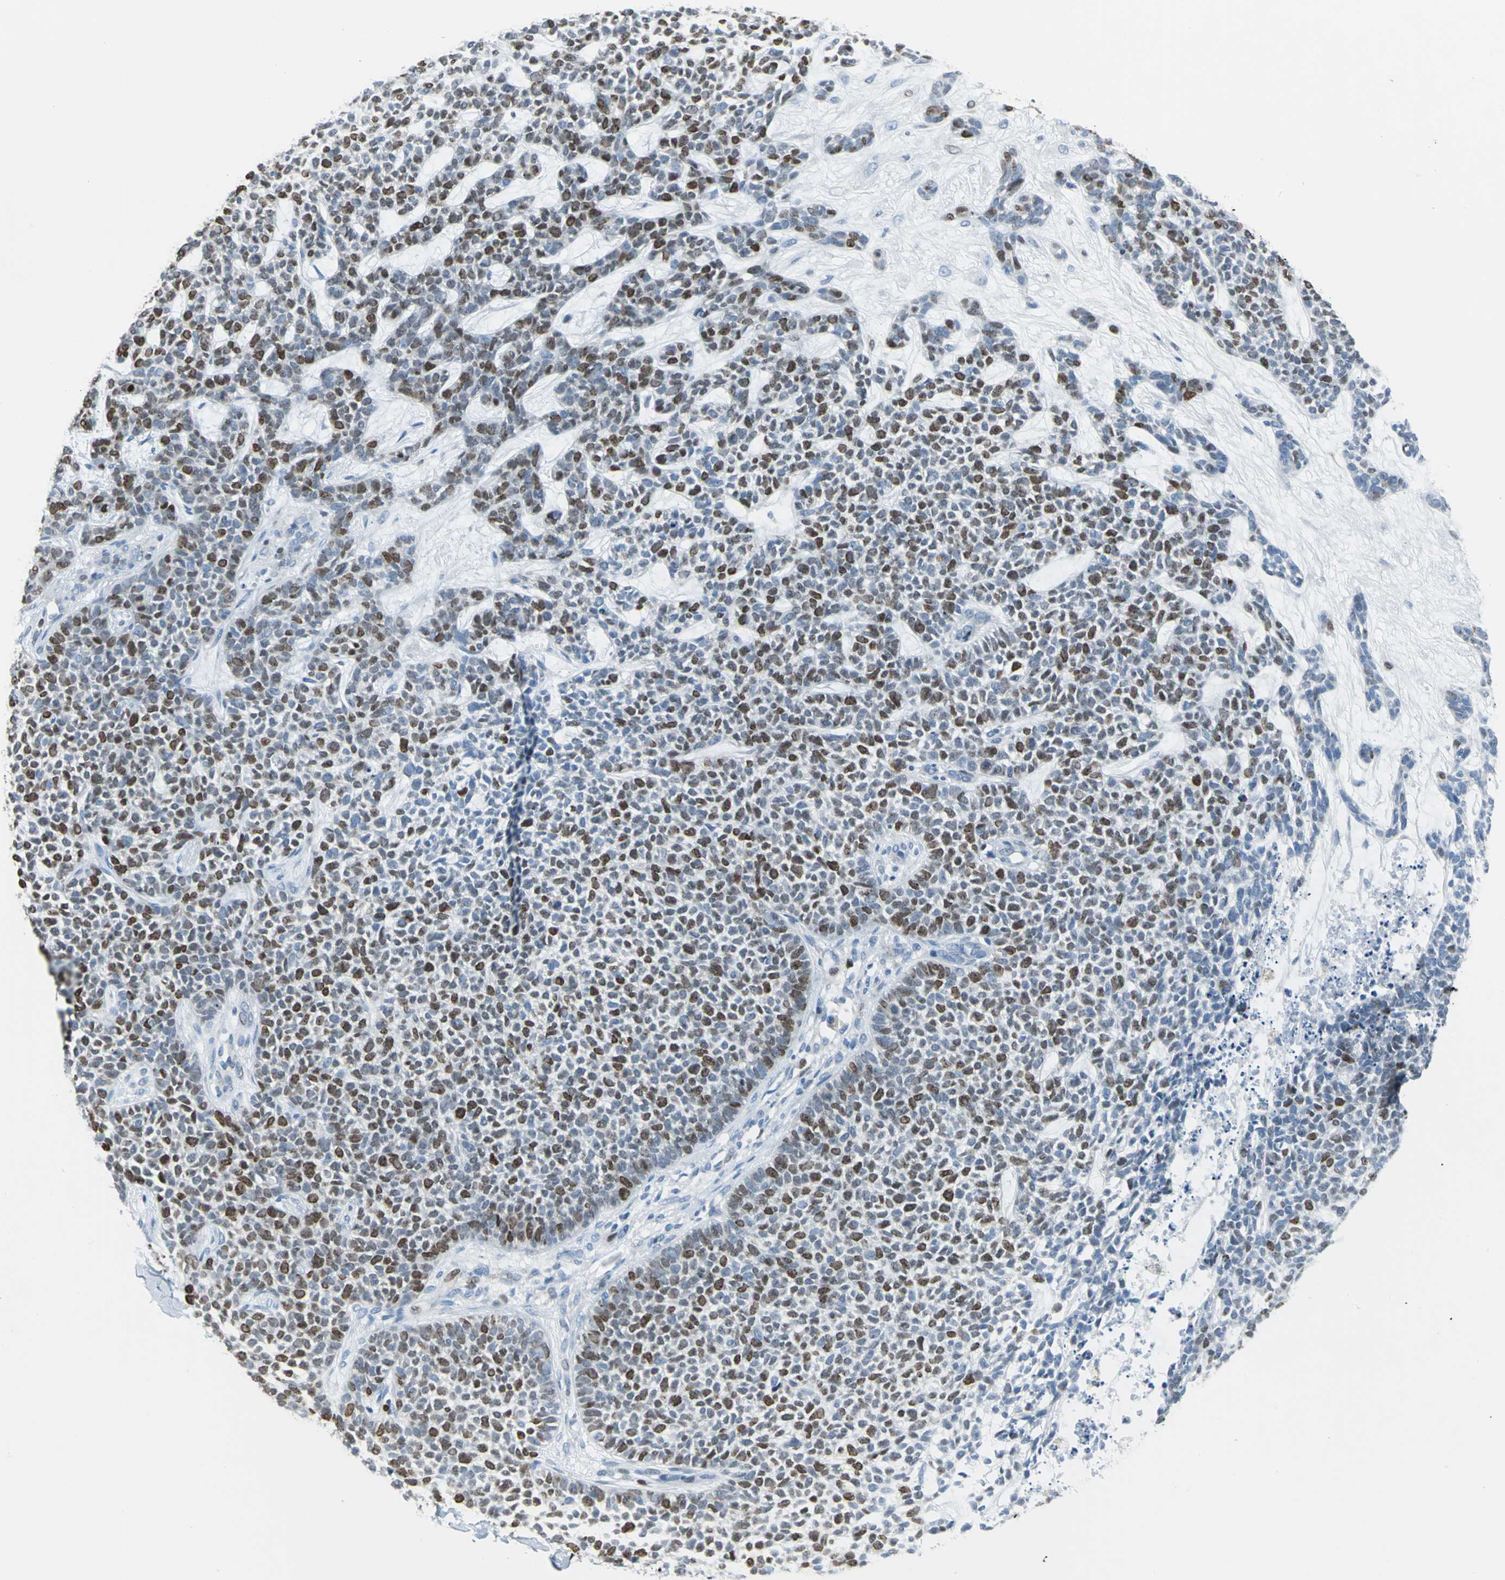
{"staining": {"intensity": "moderate", "quantity": ">75%", "location": "nuclear"}, "tissue": "skin cancer", "cell_type": "Tumor cells", "image_type": "cancer", "snomed": [{"axis": "morphology", "description": "Basal cell carcinoma"}, {"axis": "topography", "description": "Skin"}], "caption": "Approximately >75% of tumor cells in human skin cancer (basal cell carcinoma) display moderate nuclear protein positivity as visualized by brown immunohistochemical staining.", "gene": "MCM3", "patient": {"sex": "female", "age": 84}}